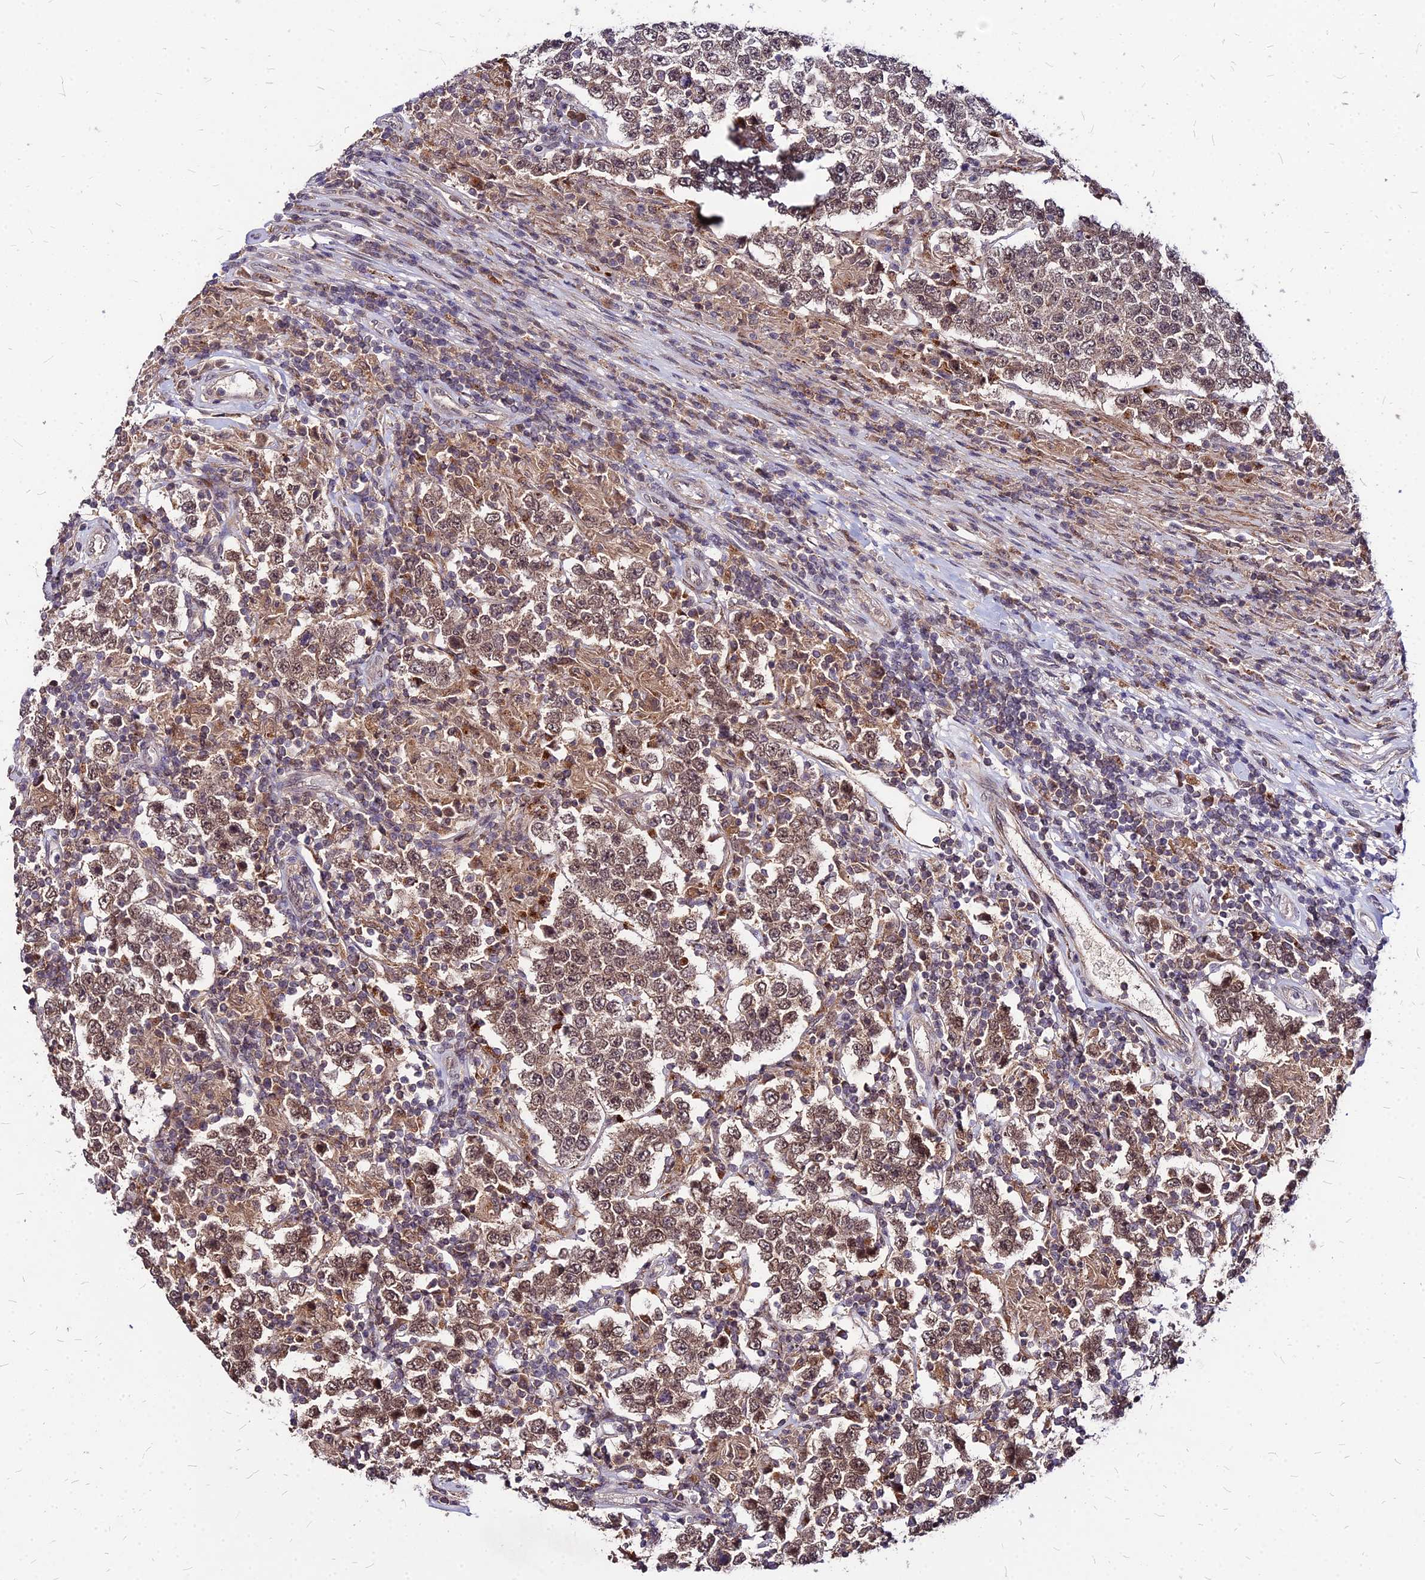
{"staining": {"intensity": "moderate", "quantity": ">75%", "location": "cytoplasmic/membranous,nuclear"}, "tissue": "testis cancer", "cell_type": "Tumor cells", "image_type": "cancer", "snomed": [{"axis": "morphology", "description": "Normal tissue, NOS"}, {"axis": "morphology", "description": "Urothelial carcinoma, High grade"}, {"axis": "morphology", "description": "Seminoma, NOS"}, {"axis": "morphology", "description": "Carcinoma, Embryonal, NOS"}, {"axis": "topography", "description": "Urinary bladder"}, {"axis": "topography", "description": "Testis"}], "caption": "IHC micrograph of human testis embryonal carcinoma stained for a protein (brown), which exhibits medium levels of moderate cytoplasmic/membranous and nuclear positivity in approximately >75% of tumor cells.", "gene": "APBA3", "patient": {"sex": "male", "age": 41}}